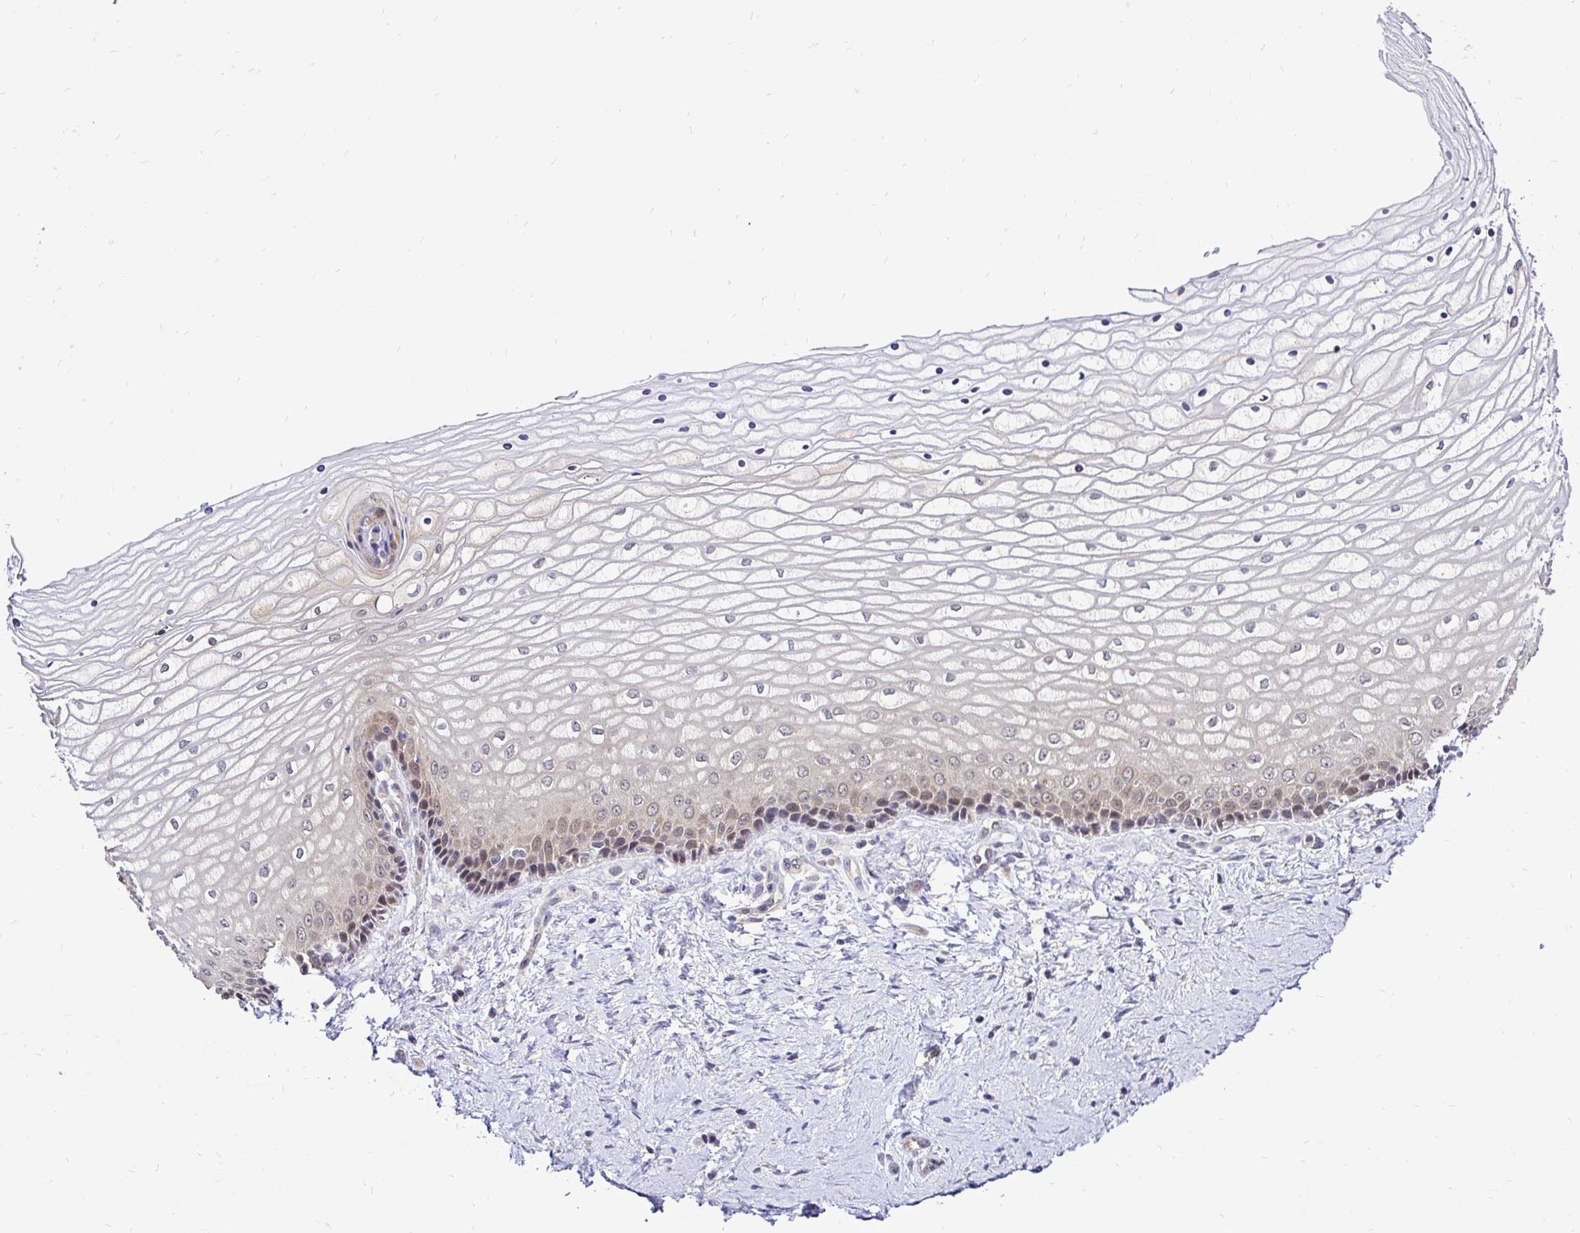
{"staining": {"intensity": "moderate", "quantity": "25%-75%", "location": "cytoplasmic/membranous,nuclear"}, "tissue": "vagina", "cell_type": "Squamous epithelial cells", "image_type": "normal", "snomed": [{"axis": "morphology", "description": "Normal tissue, NOS"}, {"axis": "topography", "description": "Vagina"}], "caption": "This is a micrograph of IHC staining of benign vagina, which shows moderate staining in the cytoplasmic/membranous,nuclear of squamous epithelial cells.", "gene": "UBE2M", "patient": {"sex": "female", "age": 45}}